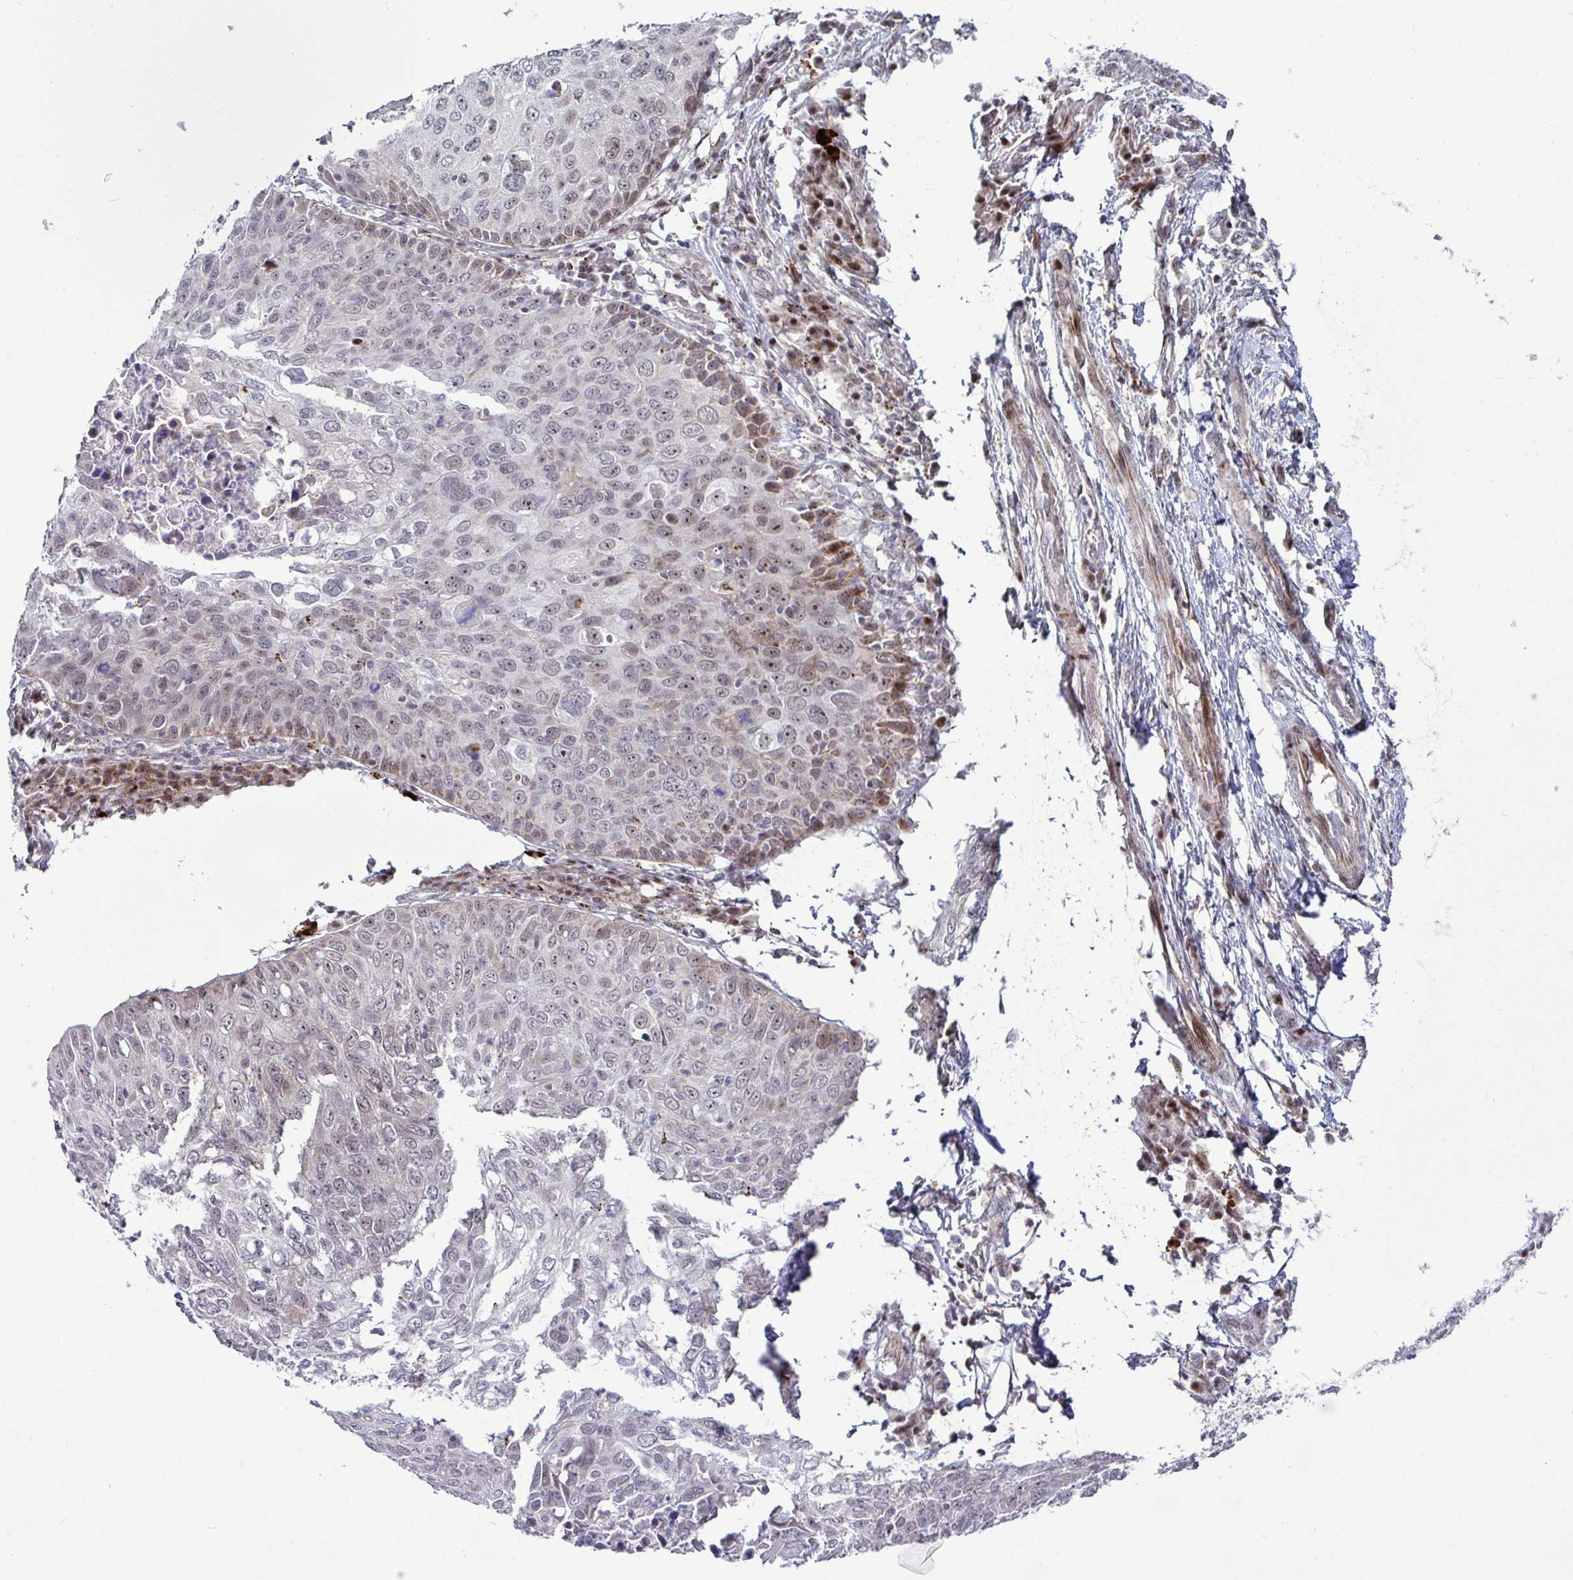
{"staining": {"intensity": "moderate", "quantity": "25%-75%", "location": "nuclear"}, "tissue": "skin cancer", "cell_type": "Tumor cells", "image_type": "cancer", "snomed": [{"axis": "morphology", "description": "Squamous cell carcinoma, NOS"}, {"axis": "topography", "description": "Skin"}], "caption": "There is medium levels of moderate nuclear positivity in tumor cells of squamous cell carcinoma (skin), as demonstrated by immunohistochemical staining (brown color).", "gene": "DZIP1", "patient": {"sex": "male", "age": 87}}